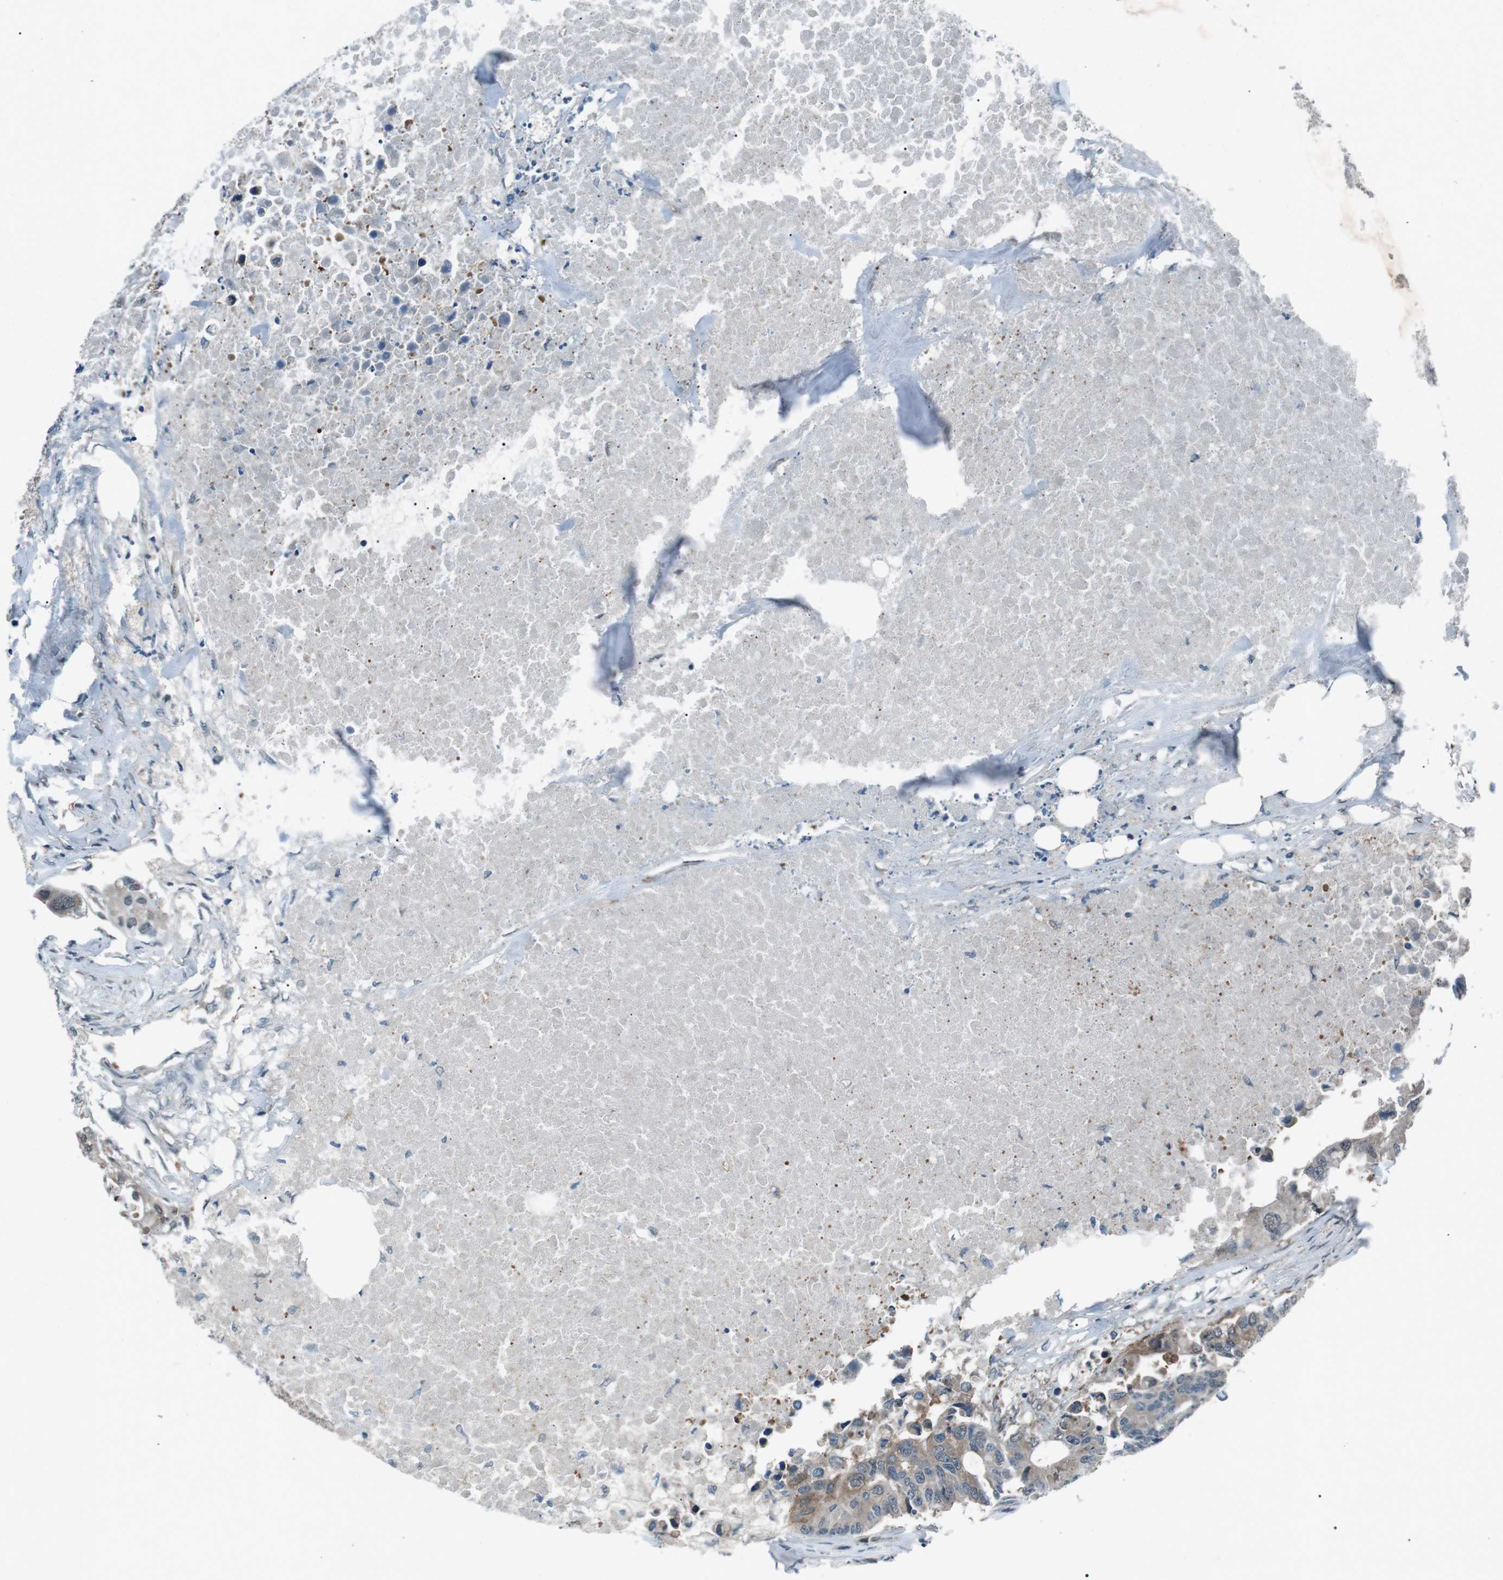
{"staining": {"intensity": "moderate", "quantity": "<25%", "location": "cytoplasmic/membranous"}, "tissue": "colorectal cancer", "cell_type": "Tumor cells", "image_type": "cancer", "snomed": [{"axis": "morphology", "description": "Adenocarcinoma, NOS"}, {"axis": "topography", "description": "Colon"}], "caption": "This photomicrograph exhibits colorectal cancer (adenocarcinoma) stained with immunohistochemistry (IHC) to label a protein in brown. The cytoplasmic/membranous of tumor cells show moderate positivity for the protein. Nuclei are counter-stained blue.", "gene": "LRIG2", "patient": {"sex": "male", "age": 71}}